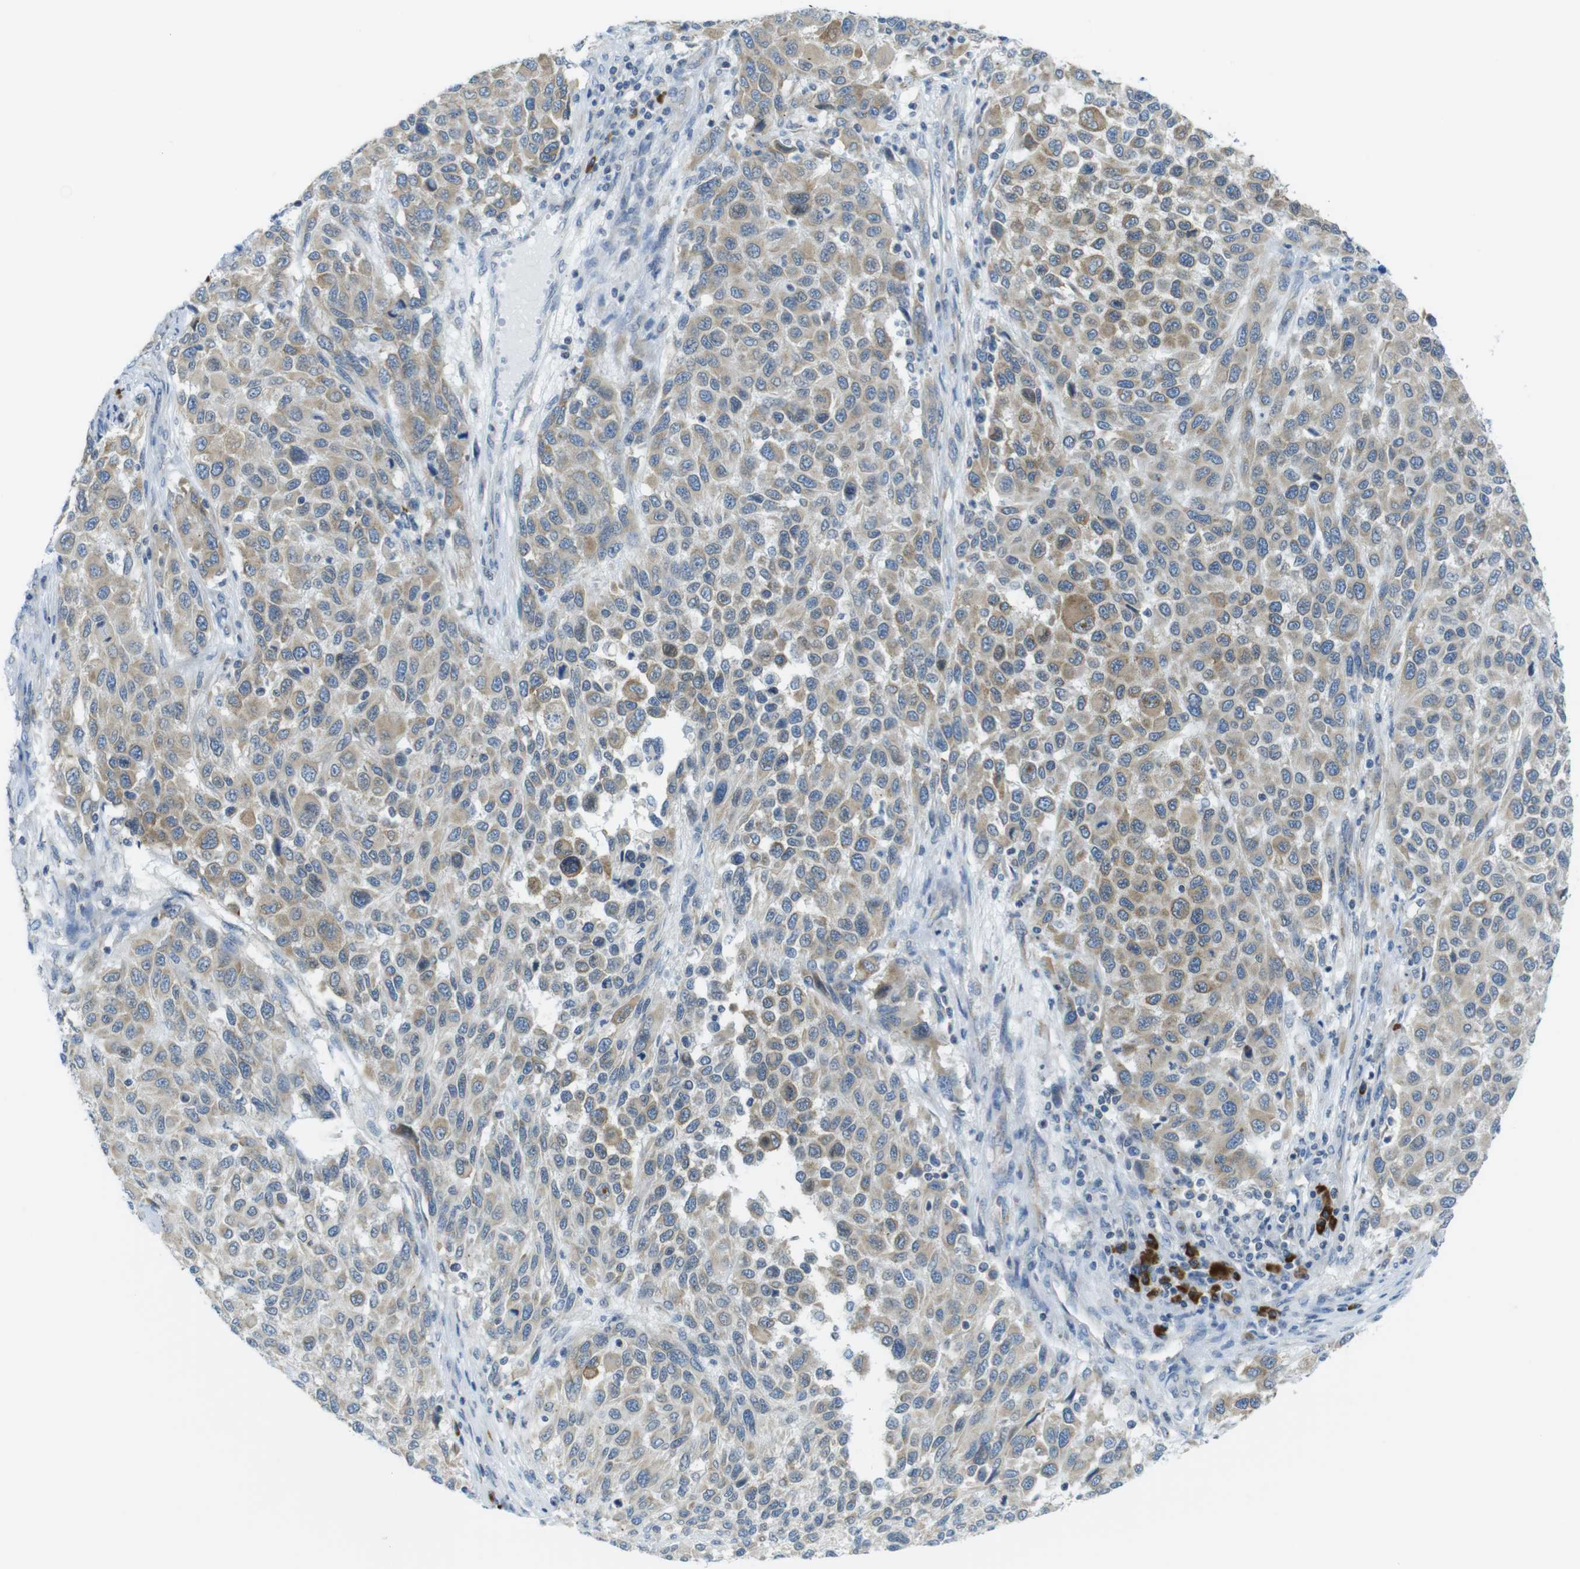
{"staining": {"intensity": "moderate", "quantity": ">75%", "location": "cytoplasmic/membranous"}, "tissue": "melanoma", "cell_type": "Tumor cells", "image_type": "cancer", "snomed": [{"axis": "morphology", "description": "Malignant melanoma, Metastatic site"}, {"axis": "topography", "description": "Lymph node"}], "caption": "Malignant melanoma (metastatic site) stained for a protein demonstrates moderate cytoplasmic/membranous positivity in tumor cells.", "gene": "CLPTM1L", "patient": {"sex": "male", "age": 61}}